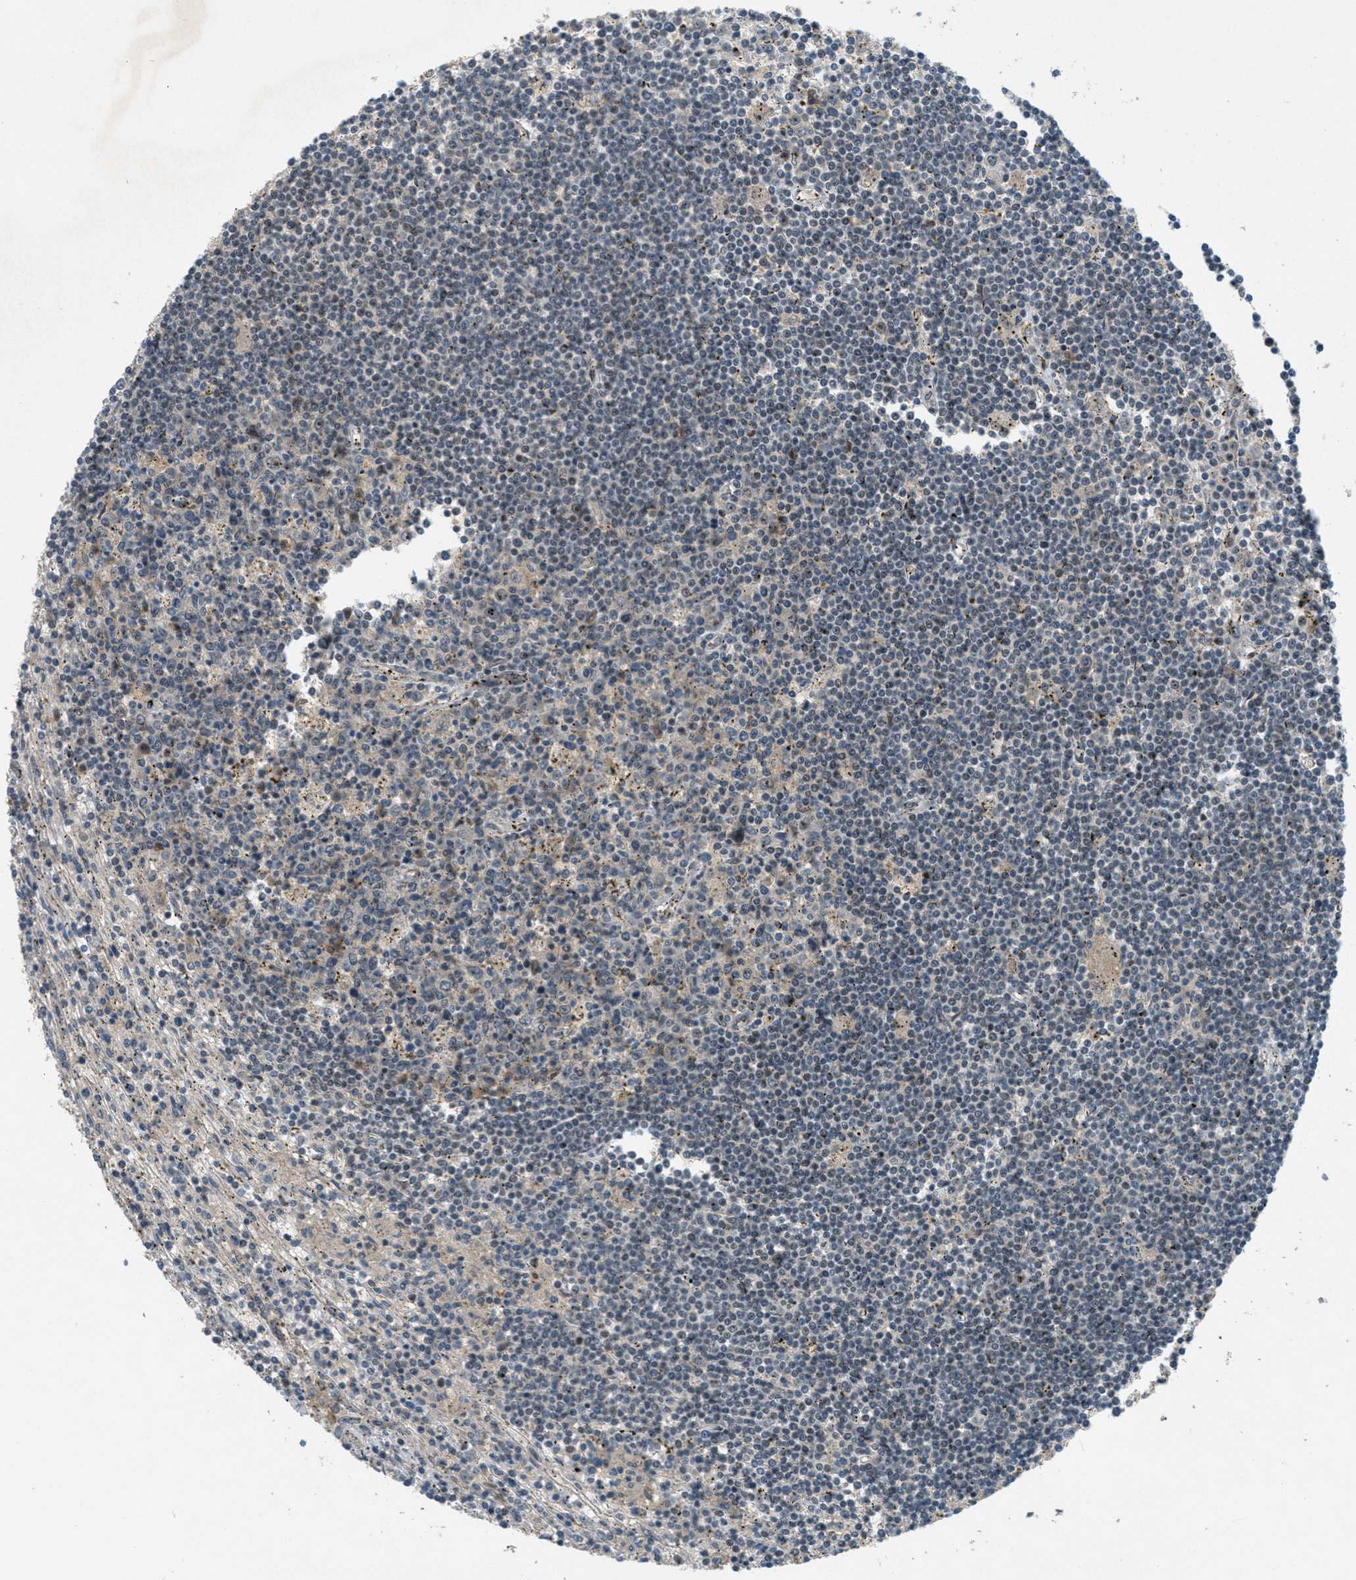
{"staining": {"intensity": "negative", "quantity": "none", "location": "none"}, "tissue": "lymphoma", "cell_type": "Tumor cells", "image_type": "cancer", "snomed": [{"axis": "morphology", "description": "Malignant lymphoma, non-Hodgkin's type, Low grade"}, {"axis": "topography", "description": "Spleen"}], "caption": "Lymphoma stained for a protein using IHC reveals no staining tumor cells.", "gene": "STK11", "patient": {"sex": "male", "age": 76}}